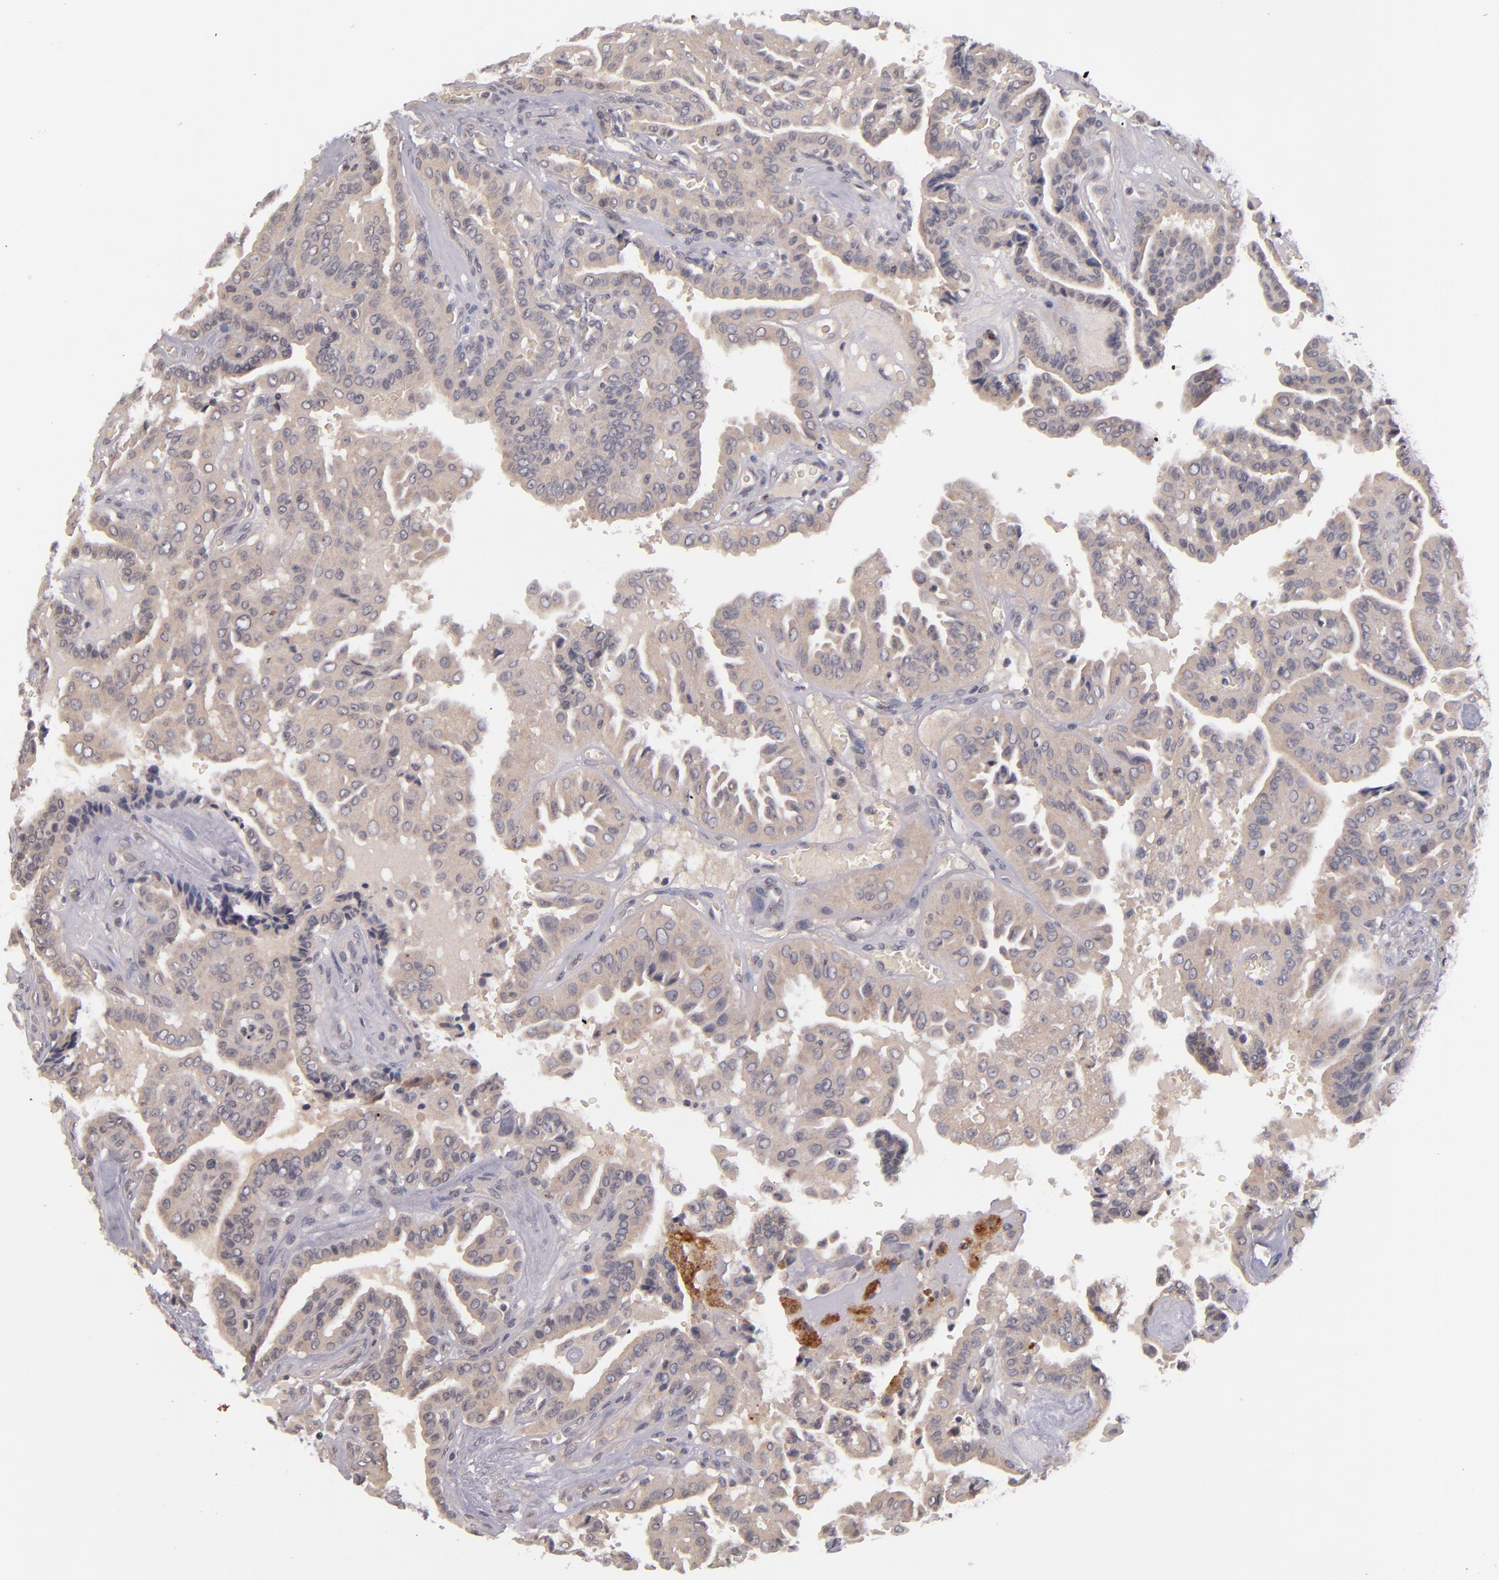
{"staining": {"intensity": "moderate", "quantity": ">75%", "location": "cytoplasmic/membranous"}, "tissue": "thyroid cancer", "cell_type": "Tumor cells", "image_type": "cancer", "snomed": [{"axis": "morphology", "description": "Papillary adenocarcinoma, NOS"}, {"axis": "topography", "description": "Thyroid gland"}], "caption": "IHC staining of thyroid cancer (papillary adenocarcinoma), which demonstrates medium levels of moderate cytoplasmic/membranous positivity in about >75% of tumor cells indicating moderate cytoplasmic/membranous protein expression. The staining was performed using DAB (brown) for protein detection and nuclei were counterstained in hematoxylin (blue).", "gene": "TSC2", "patient": {"sex": "male", "age": 87}}